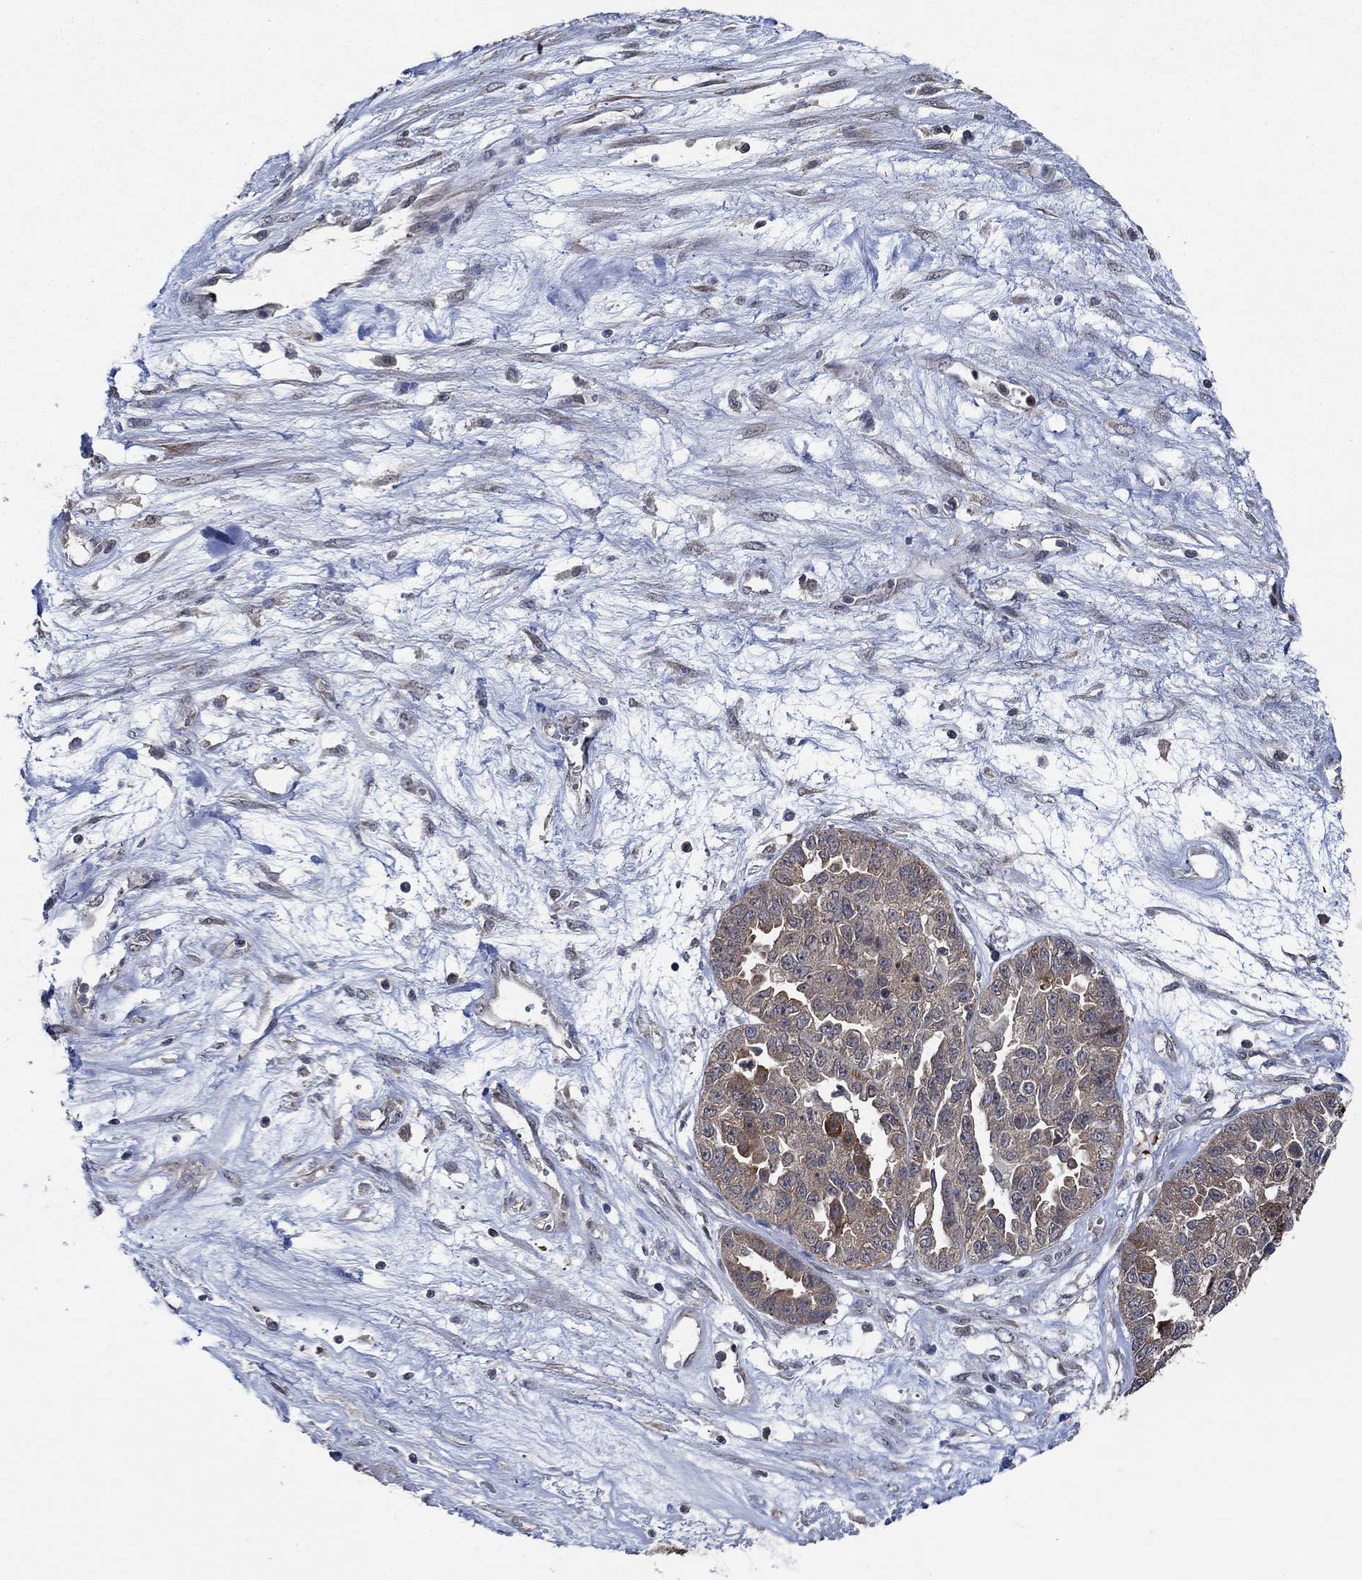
{"staining": {"intensity": "moderate", "quantity": "<25%", "location": "cytoplasmic/membranous"}, "tissue": "ovarian cancer", "cell_type": "Tumor cells", "image_type": "cancer", "snomed": [{"axis": "morphology", "description": "Cystadenocarcinoma, serous, NOS"}, {"axis": "topography", "description": "Ovary"}], "caption": "Brown immunohistochemical staining in human ovarian cancer exhibits moderate cytoplasmic/membranous staining in approximately <25% of tumor cells.", "gene": "DACT1", "patient": {"sex": "female", "age": 87}}